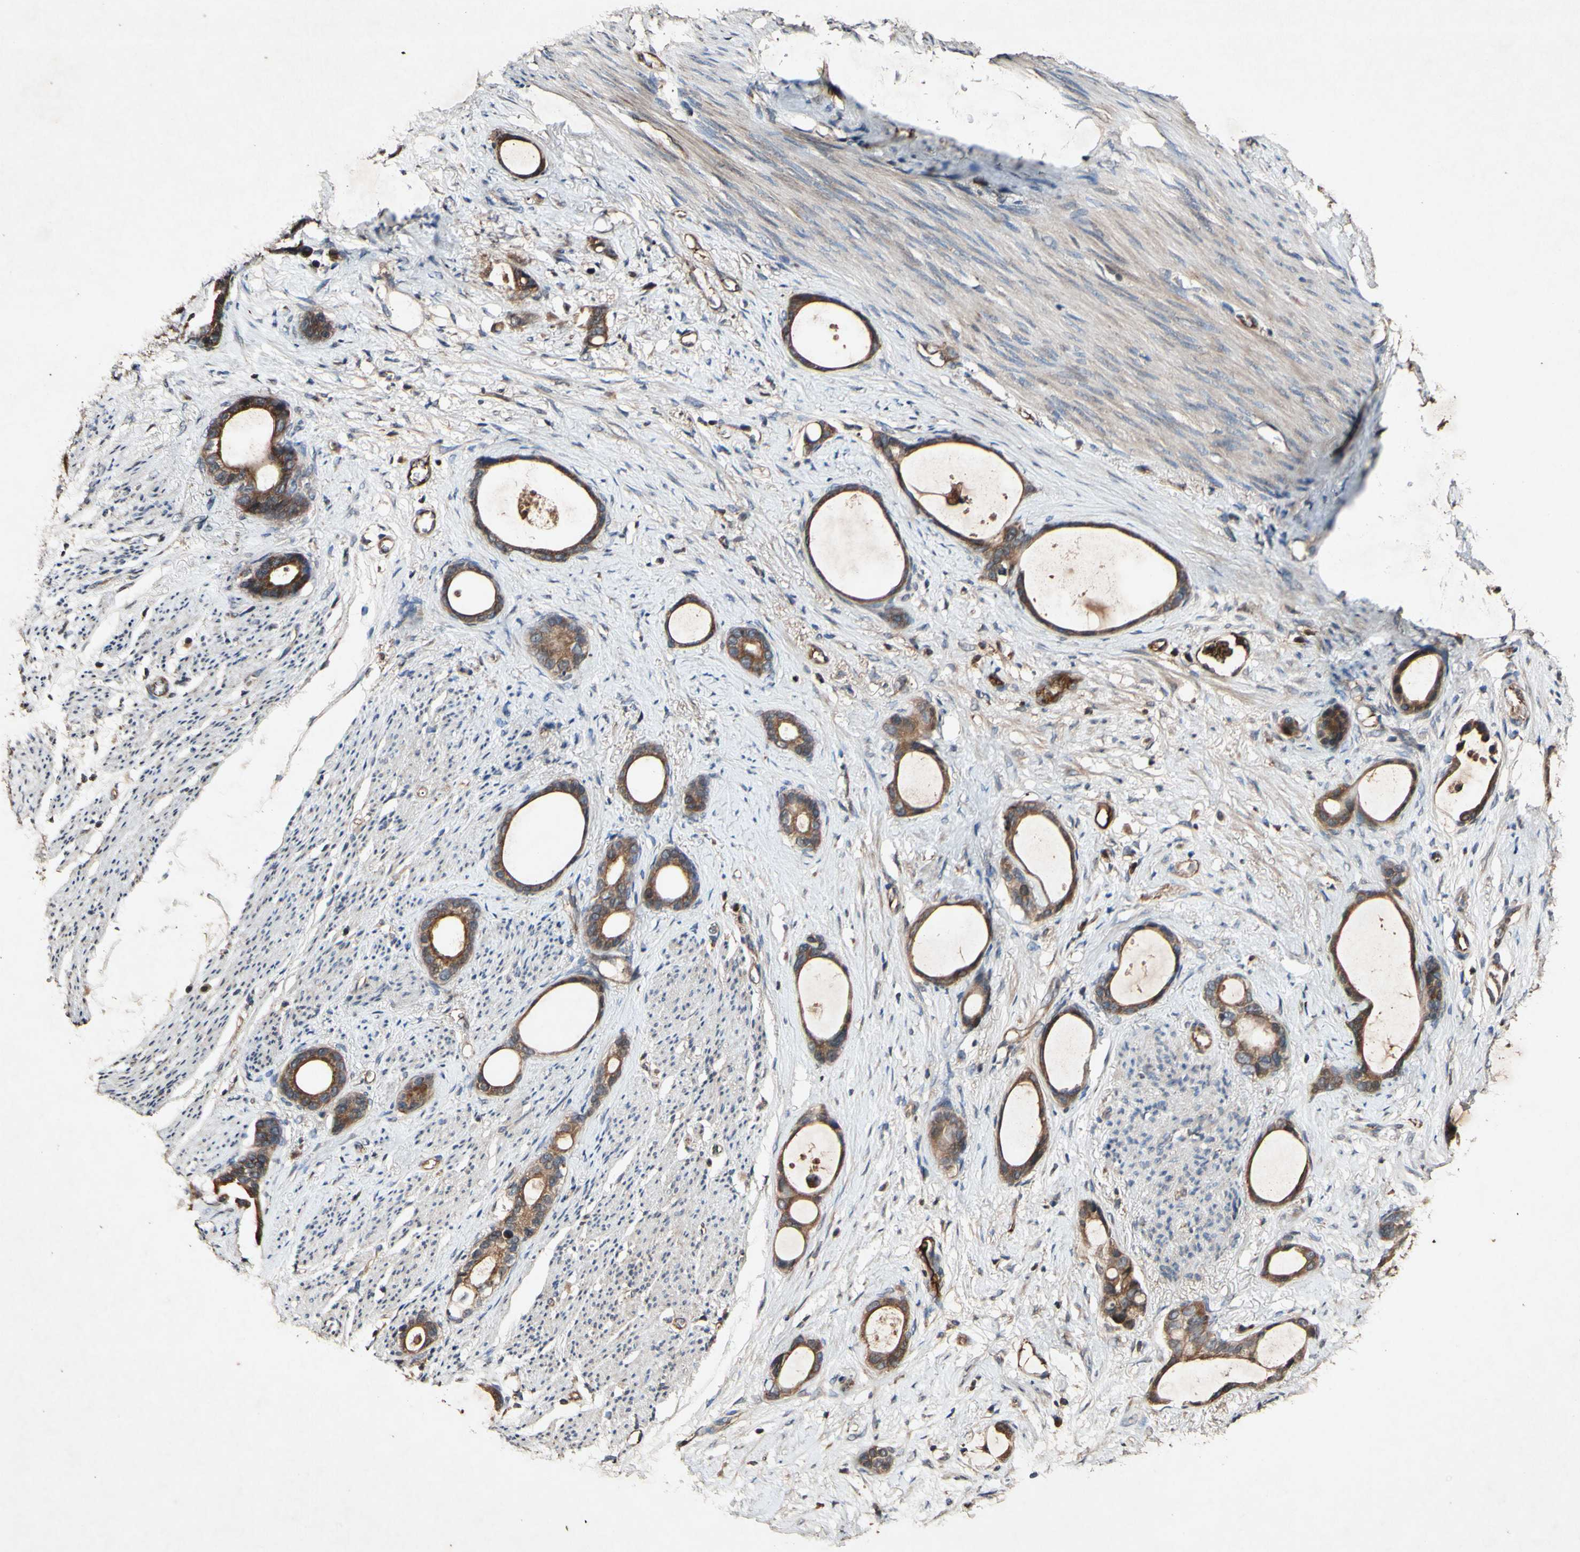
{"staining": {"intensity": "strong", "quantity": ">75%", "location": "cytoplasmic/membranous"}, "tissue": "stomach cancer", "cell_type": "Tumor cells", "image_type": "cancer", "snomed": [{"axis": "morphology", "description": "Adenocarcinoma, NOS"}, {"axis": "topography", "description": "Stomach"}], "caption": "This is a histology image of IHC staining of stomach cancer, which shows strong staining in the cytoplasmic/membranous of tumor cells.", "gene": "PLAT", "patient": {"sex": "female", "age": 75}}